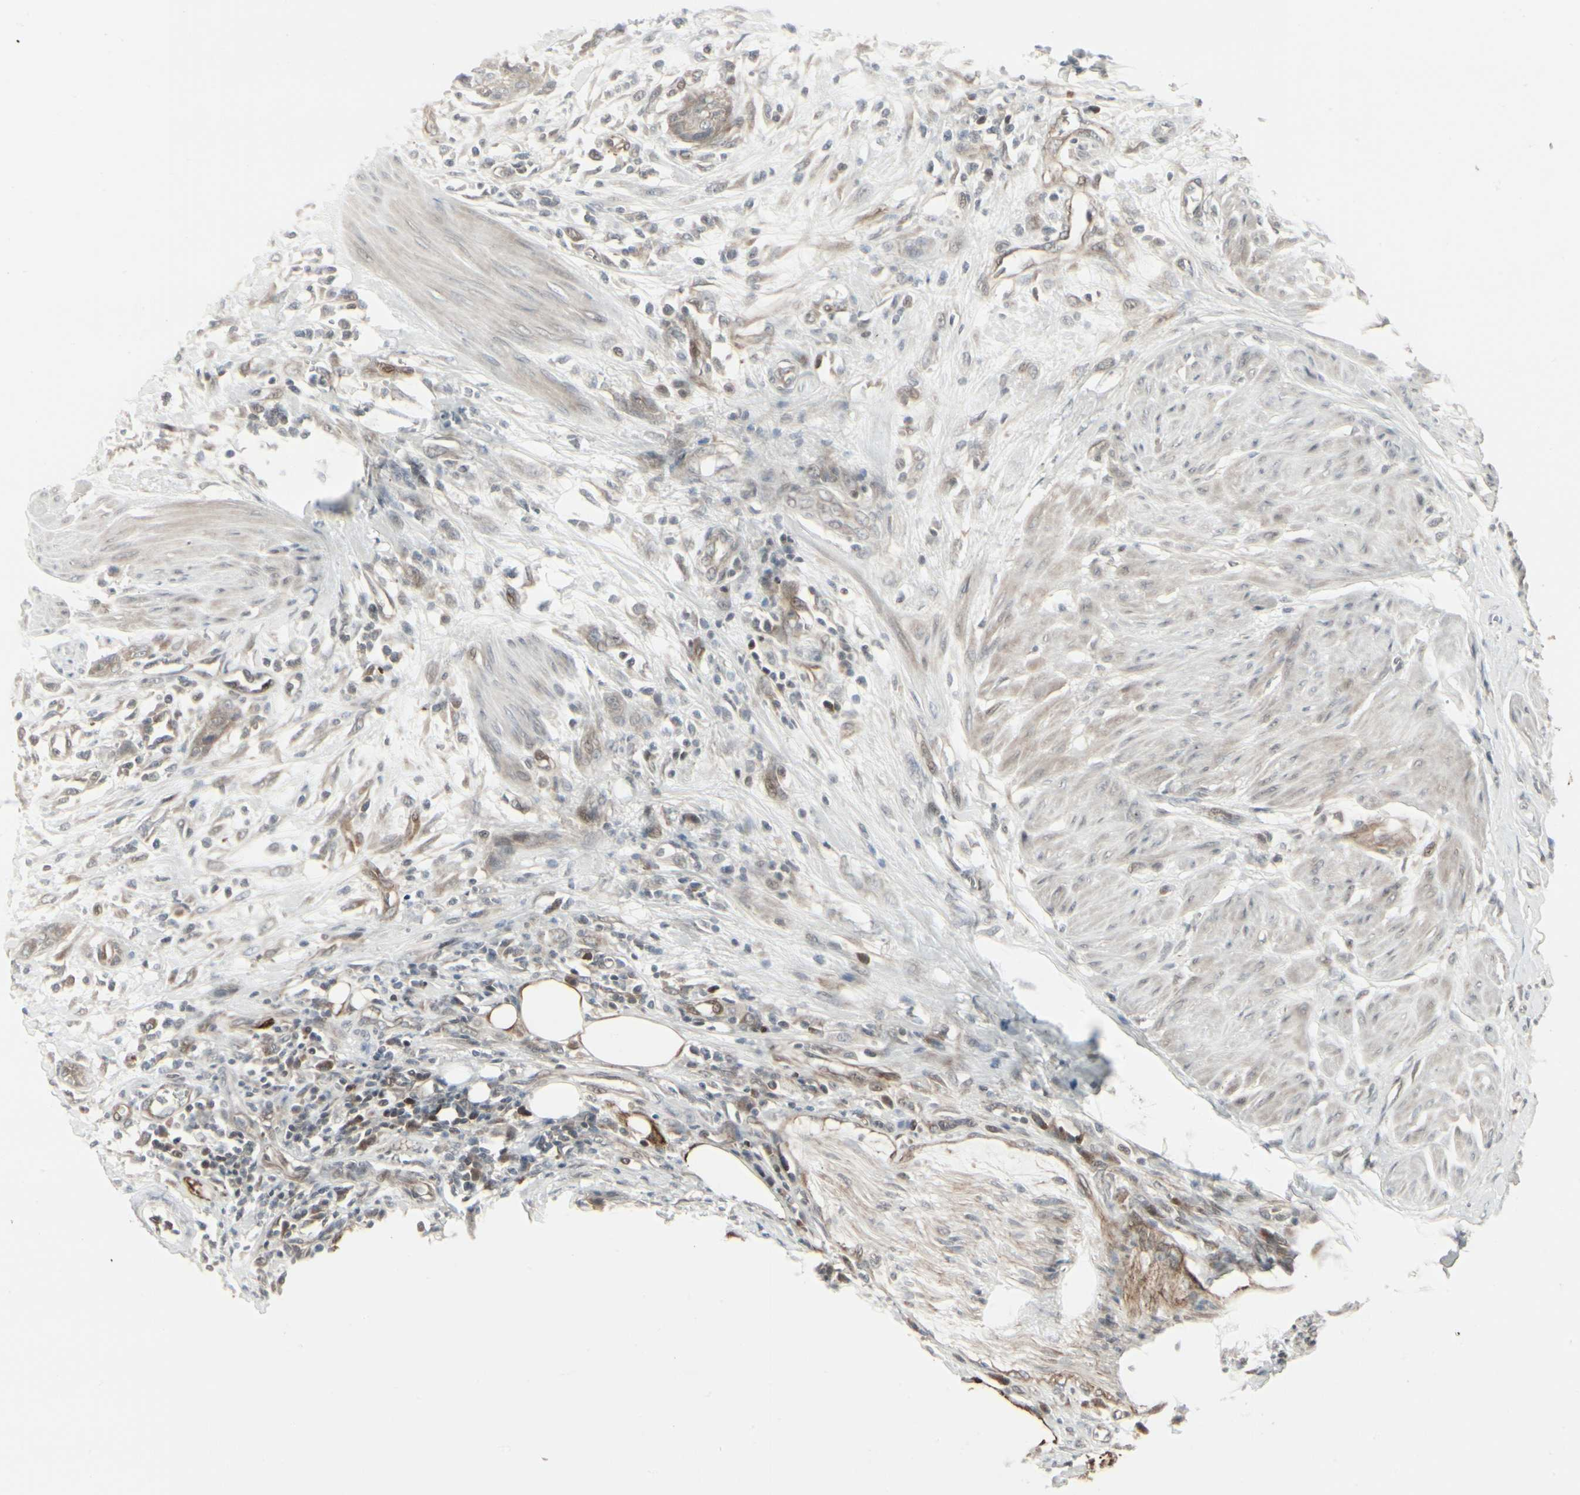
{"staining": {"intensity": "weak", "quantity": "25%-75%", "location": "cytoplasmic/membranous"}, "tissue": "urothelial cancer", "cell_type": "Tumor cells", "image_type": "cancer", "snomed": [{"axis": "morphology", "description": "Urothelial carcinoma, High grade"}, {"axis": "topography", "description": "Urinary bladder"}], "caption": "Immunohistochemistry (IHC) micrograph of urothelial cancer stained for a protein (brown), which exhibits low levels of weak cytoplasmic/membranous staining in about 25%-75% of tumor cells.", "gene": "IGFBP6", "patient": {"sex": "male", "age": 35}}